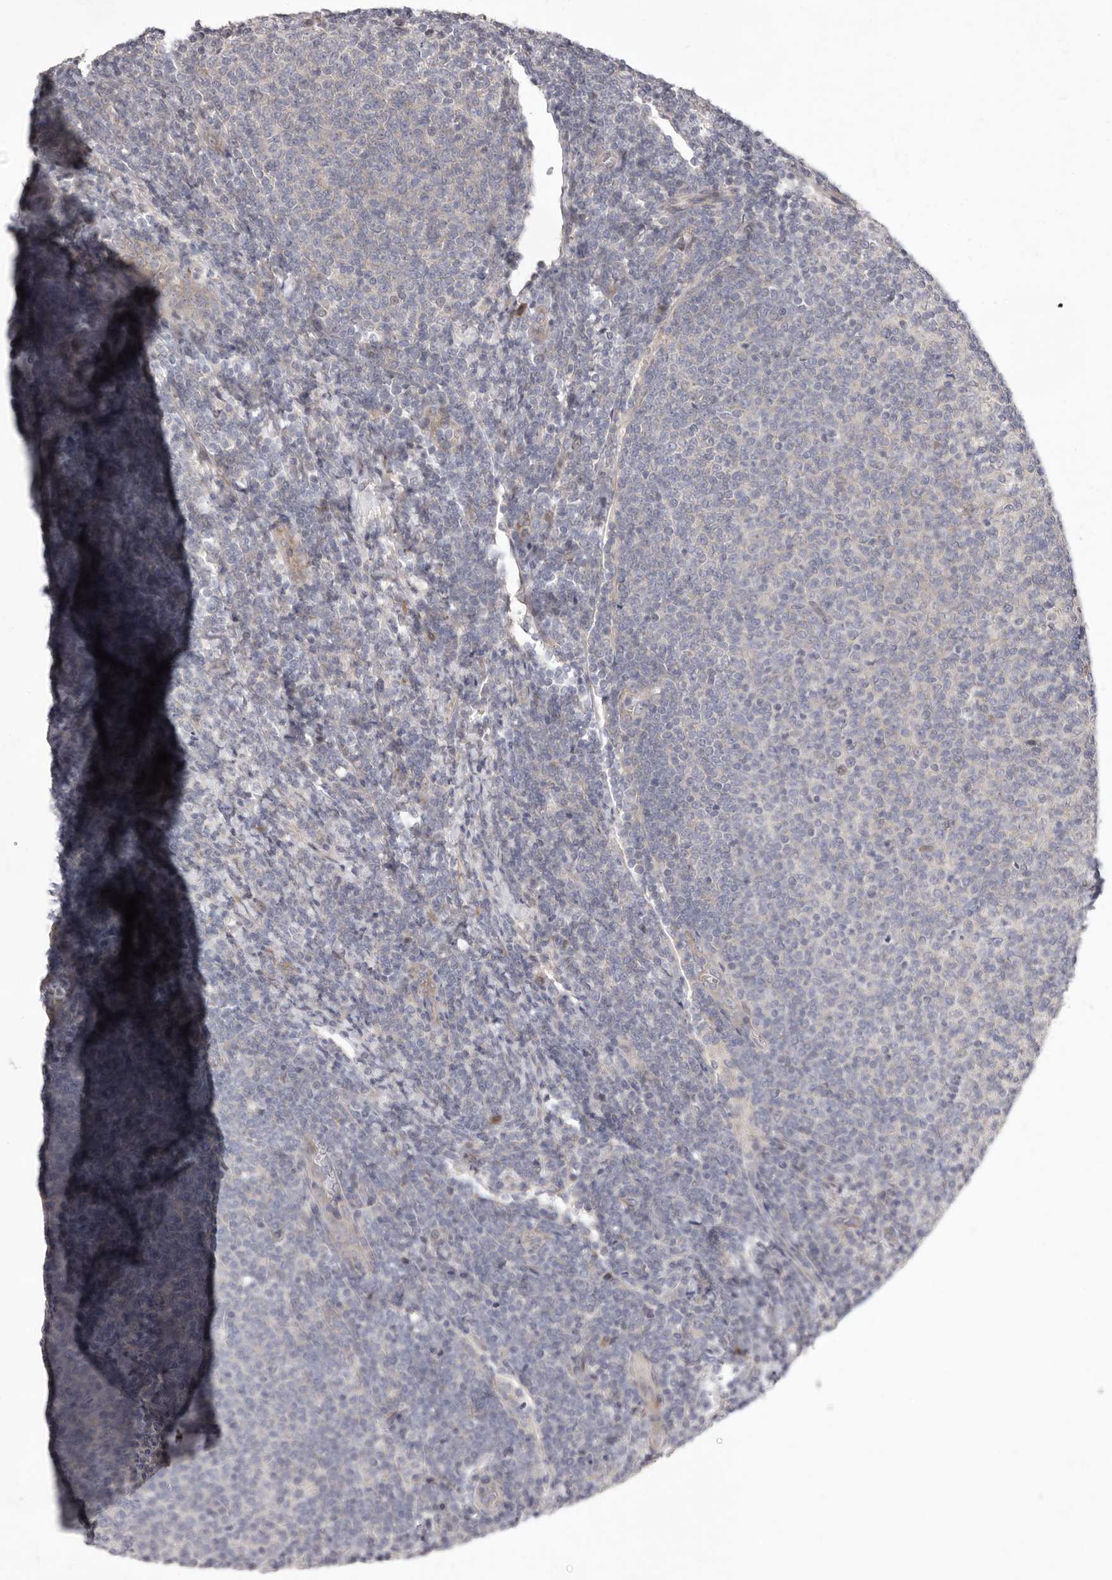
{"staining": {"intensity": "negative", "quantity": "none", "location": "none"}, "tissue": "lymphoma", "cell_type": "Tumor cells", "image_type": "cancer", "snomed": [{"axis": "morphology", "description": "Malignant lymphoma, non-Hodgkin's type, Low grade"}, {"axis": "topography", "description": "Lymph node"}], "caption": "Lymphoma was stained to show a protein in brown. There is no significant positivity in tumor cells. (Immunohistochemistry, brightfield microscopy, high magnification).", "gene": "TBC1D8B", "patient": {"sex": "male", "age": 66}}